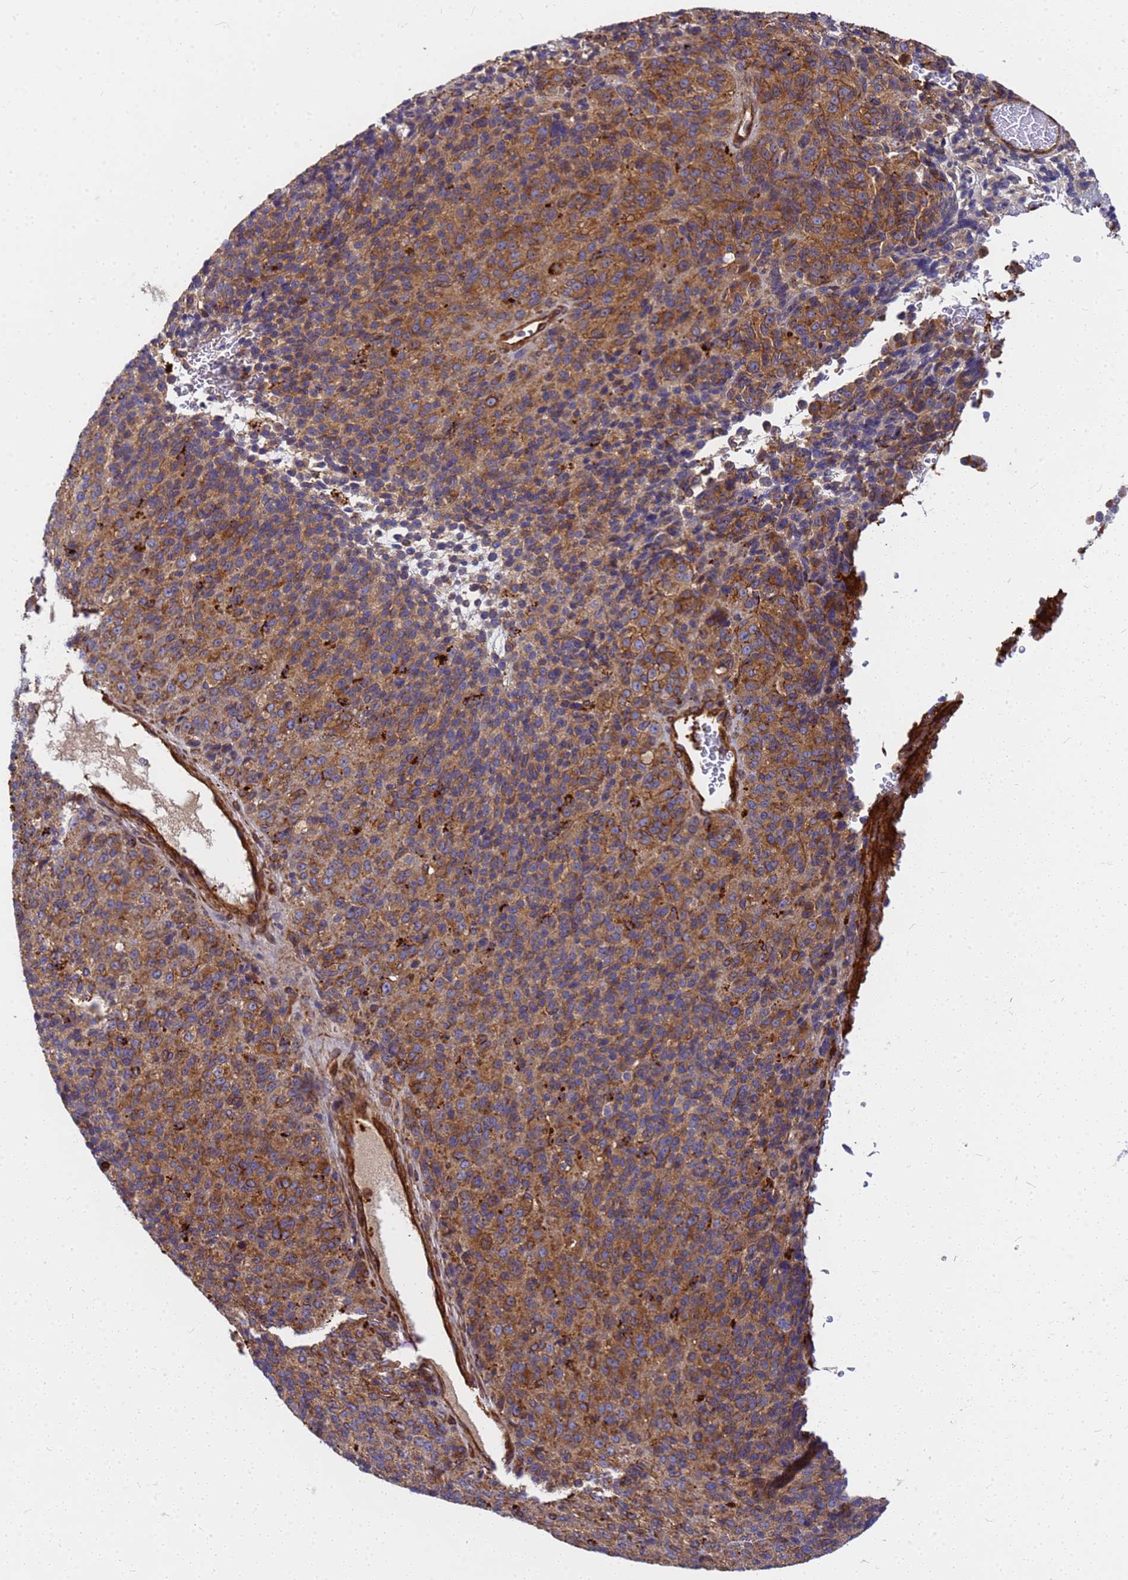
{"staining": {"intensity": "moderate", "quantity": ">75%", "location": "cytoplasmic/membranous"}, "tissue": "melanoma", "cell_type": "Tumor cells", "image_type": "cancer", "snomed": [{"axis": "morphology", "description": "Malignant melanoma, Metastatic site"}, {"axis": "topography", "description": "Brain"}], "caption": "Malignant melanoma (metastatic site) stained for a protein demonstrates moderate cytoplasmic/membranous positivity in tumor cells.", "gene": "C2CD5", "patient": {"sex": "female", "age": 56}}